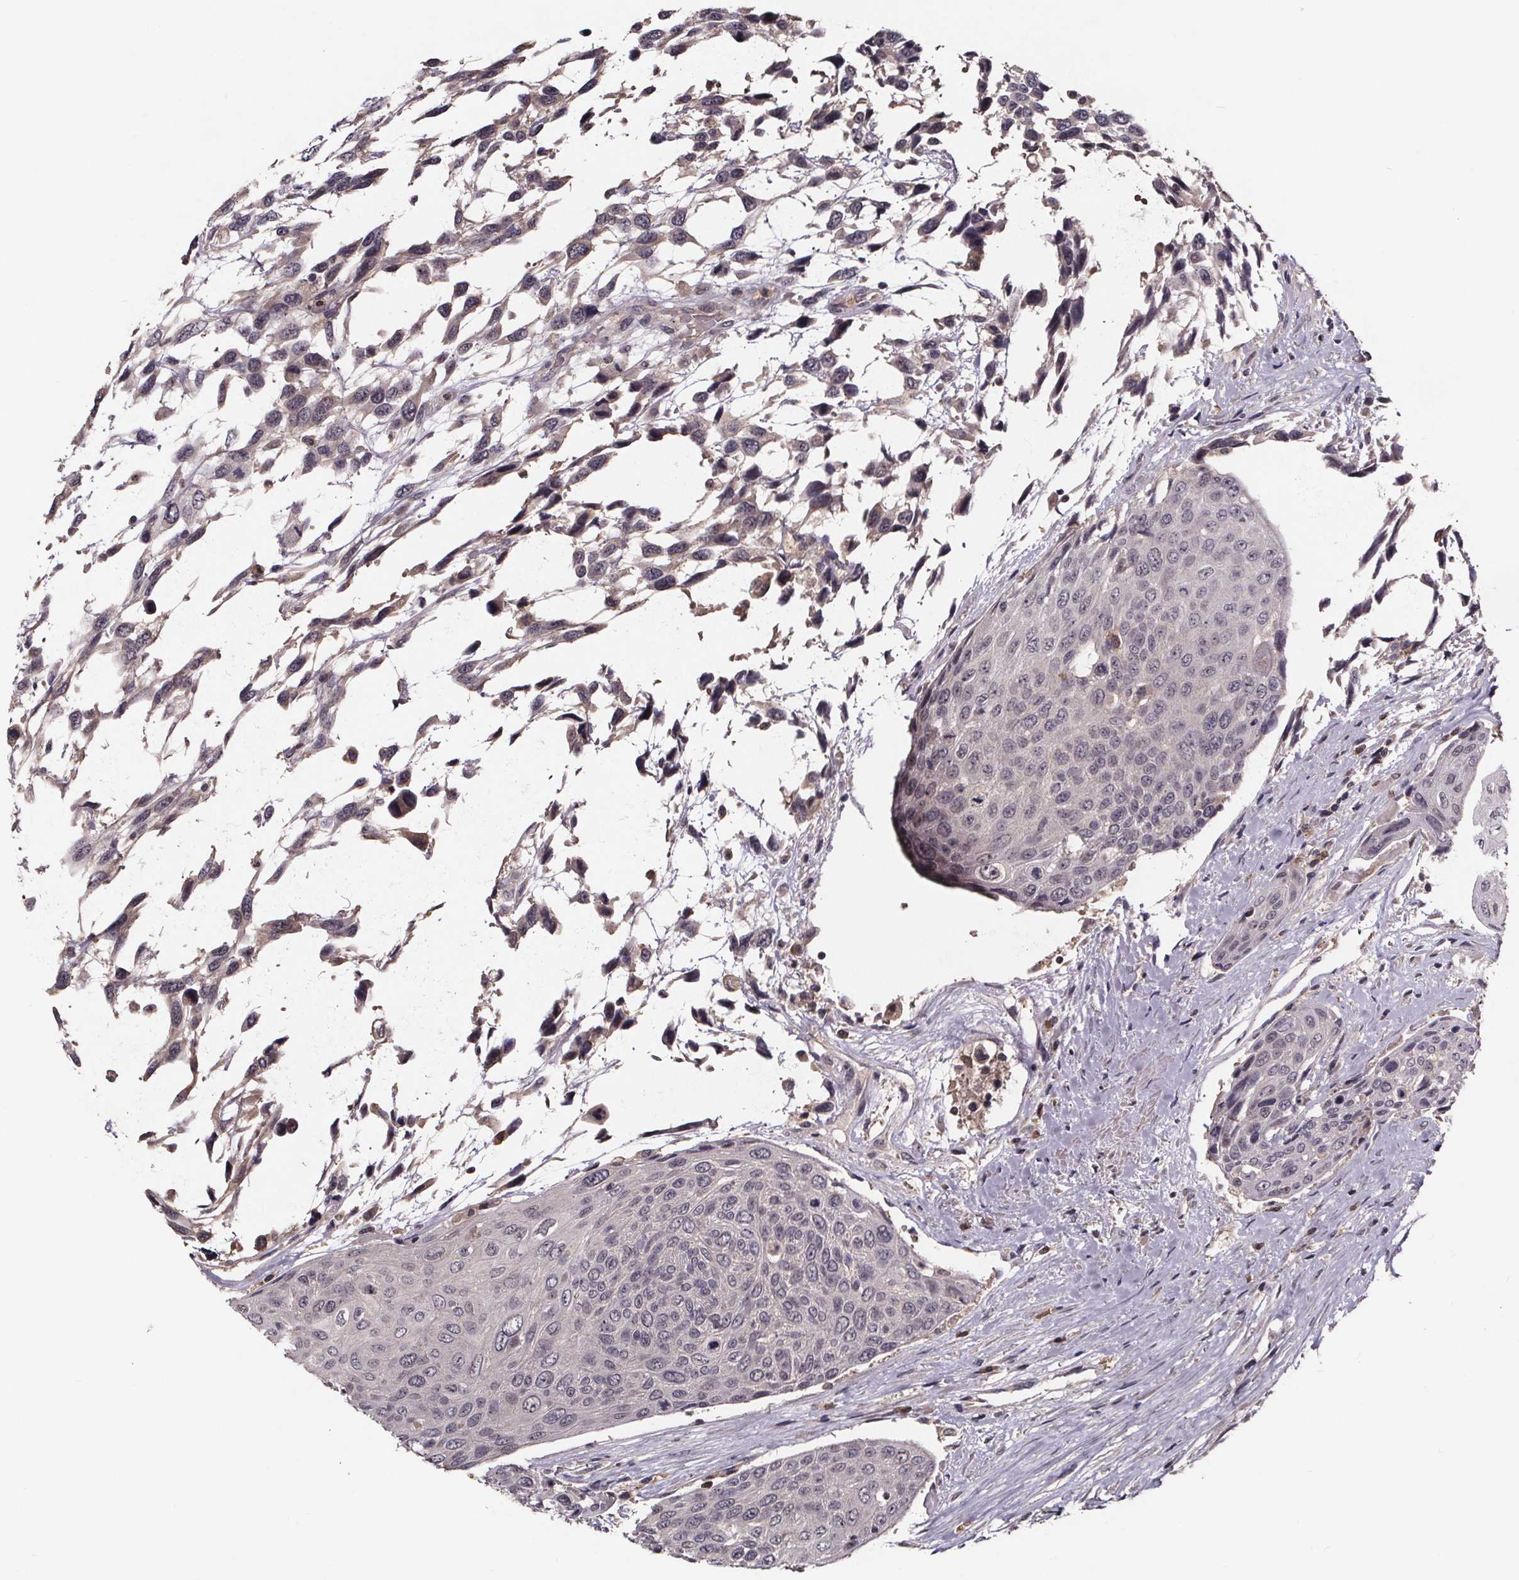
{"staining": {"intensity": "negative", "quantity": "none", "location": "none"}, "tissue": "urothelial cancer", "cell_type": "Tumor cells", "image_type": "cancer", "snomed": [{"axis": "morphology", "description": "Urothelial carcinoma, High grade"}, {"axis": "topography", "description": "Urinary bladder"}], "caption": "A high-resolution photomicrograph shows IHC staining of high-grade urothelial carcinoma, which shows no significant staining in tumor cells. (DAB immunohistochemistry visualized using brightfield microscopy, high magnification).", "gene": "SMIM1", "patient": {"sex": "female", "age": 70}}